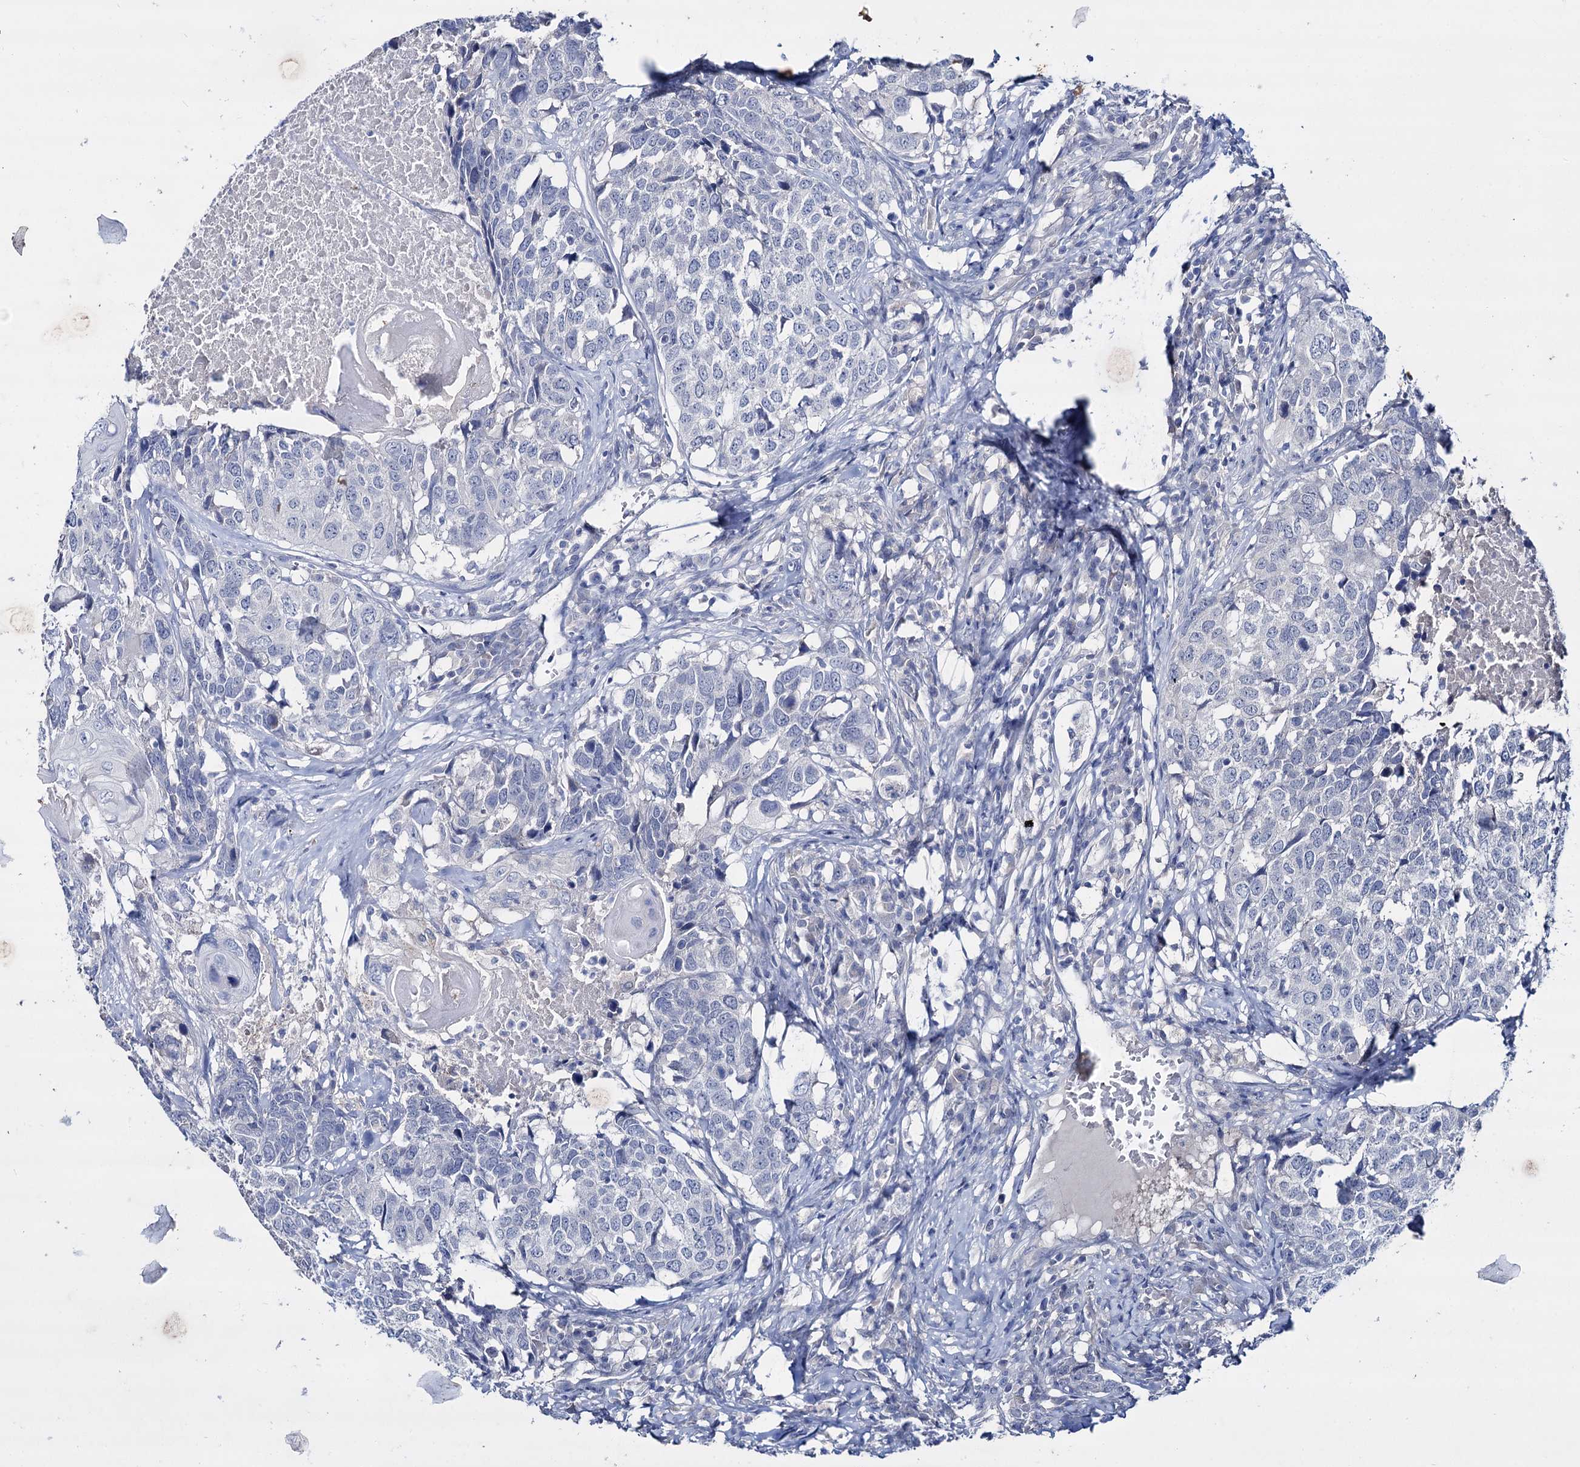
{"staining": {"intensity": "negative", "quantity": "none", "location": "none"}, "tissue": "head and neck cancer", "cell_type": "Tumor cells", "image_type": "cancer", "snomed": [{"axis": "morphology", "description": "Squamous cell carcinoma, NOS"}, {"axis": "topography", "description": "Head-Neck"}], "caption": "Immunohistochemistry photomicrograph of head and neck cancer stained for a protein (brown), which exhibits no expression in tumor cells. Brightfield microscopy of IHC stained with DAB (3,3'-diaminobenzidine) (brown) and hematoxylin (blue), captured at high magnification.", "gene": "LYZL4", "patient": {"sex": "male", "age": 66}}